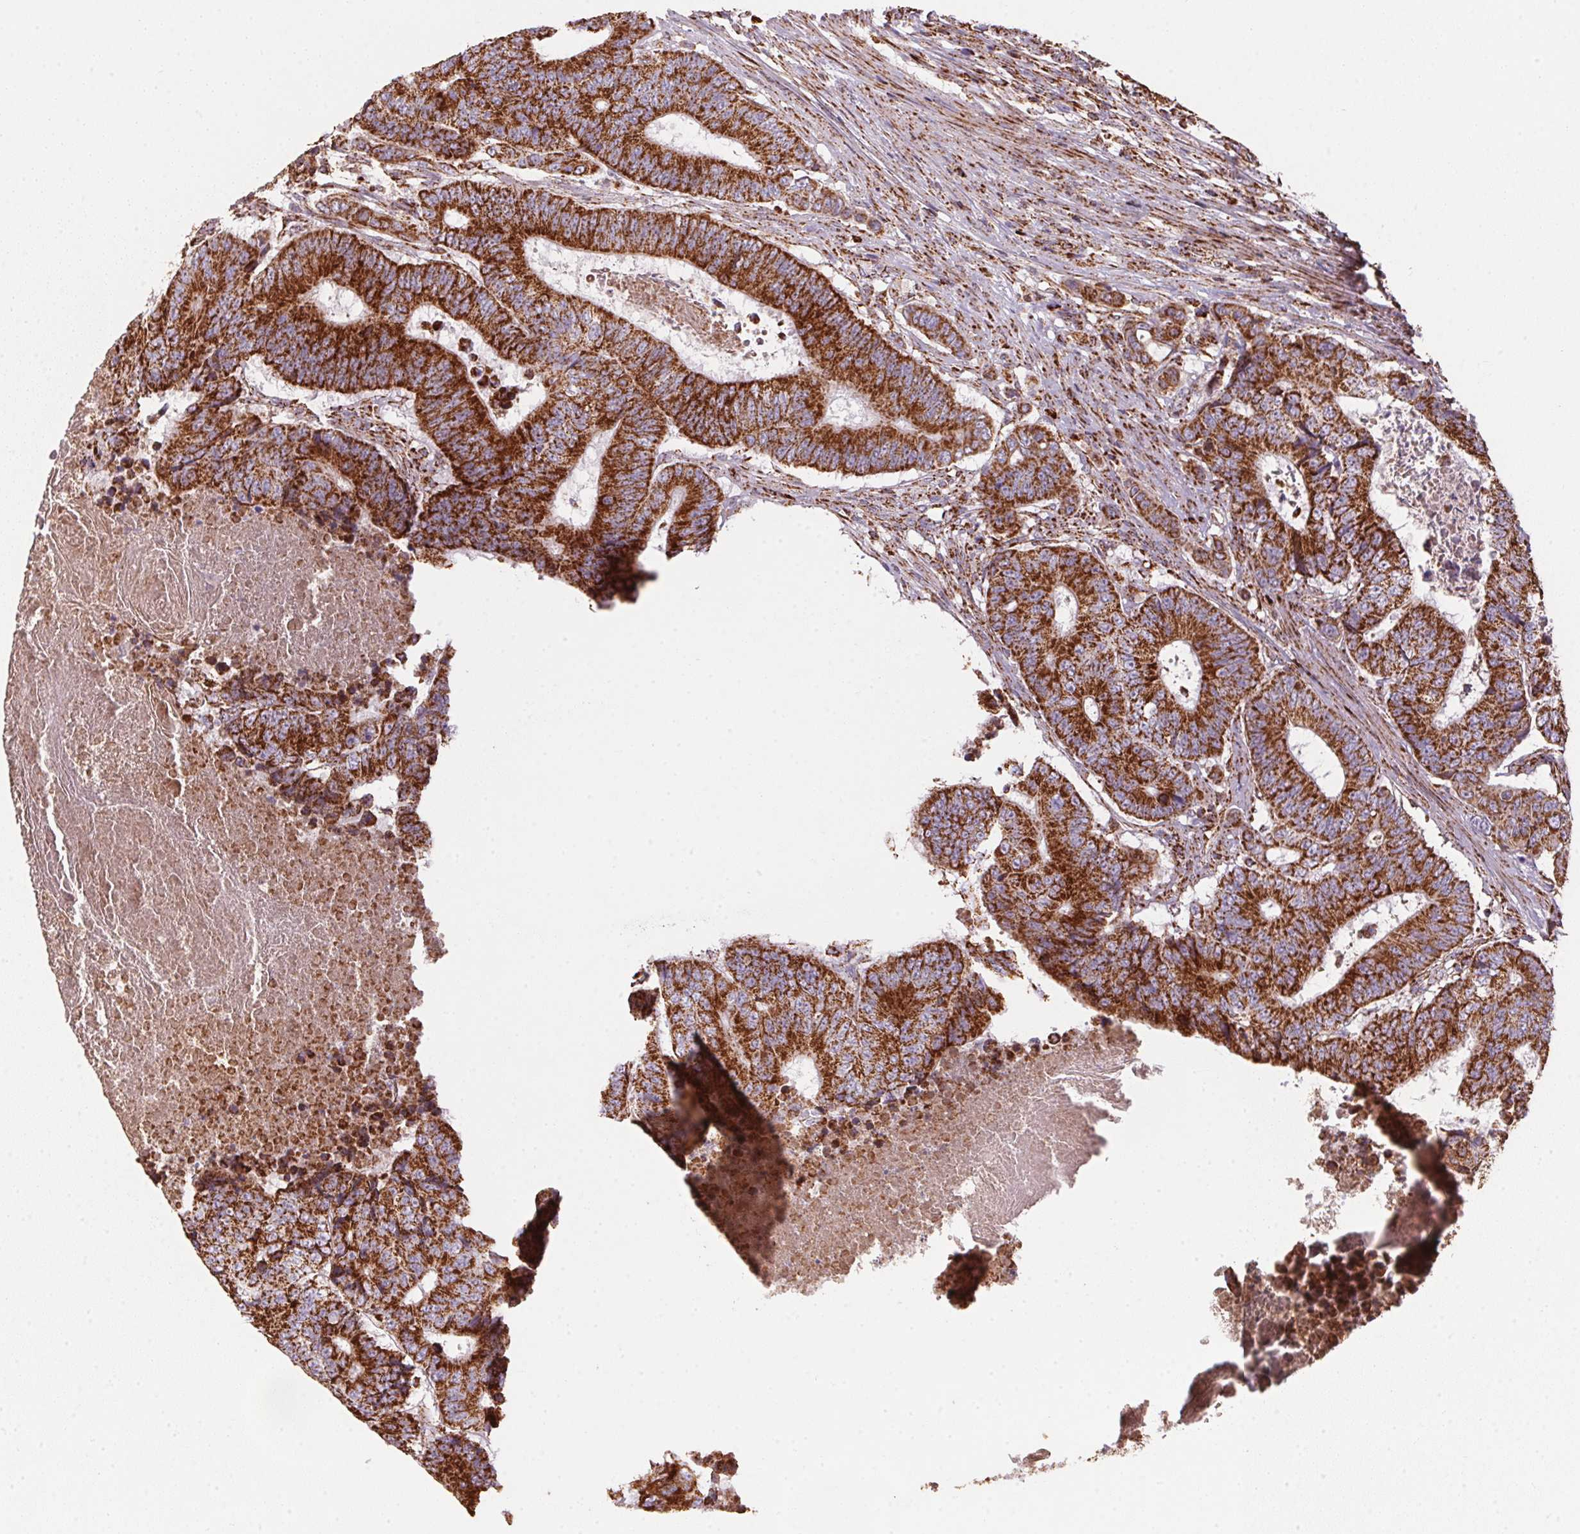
{"staining": {"intensity": "strong", "quantity": ">75%", "location": "cytoplasmic/membranous"}, "tissue": "colorectal cancer", "cell_type": "Tumor cells", "image_type": "cancer", "snomed": [{"axis": "morphology", "description": "Adenocarcinoma, NOS"}, {"axis": "topography", "description": "Colon"}], "caption": "This photomicrograph displays immunohistochemistry staining of adenocarcinoma (colorectal), with high strong cytoplasmic/membranous staining in approximately >75% of tumor cells.", "gene": "NDUFS2", "patient": {"sex": "female", "age": 48}}